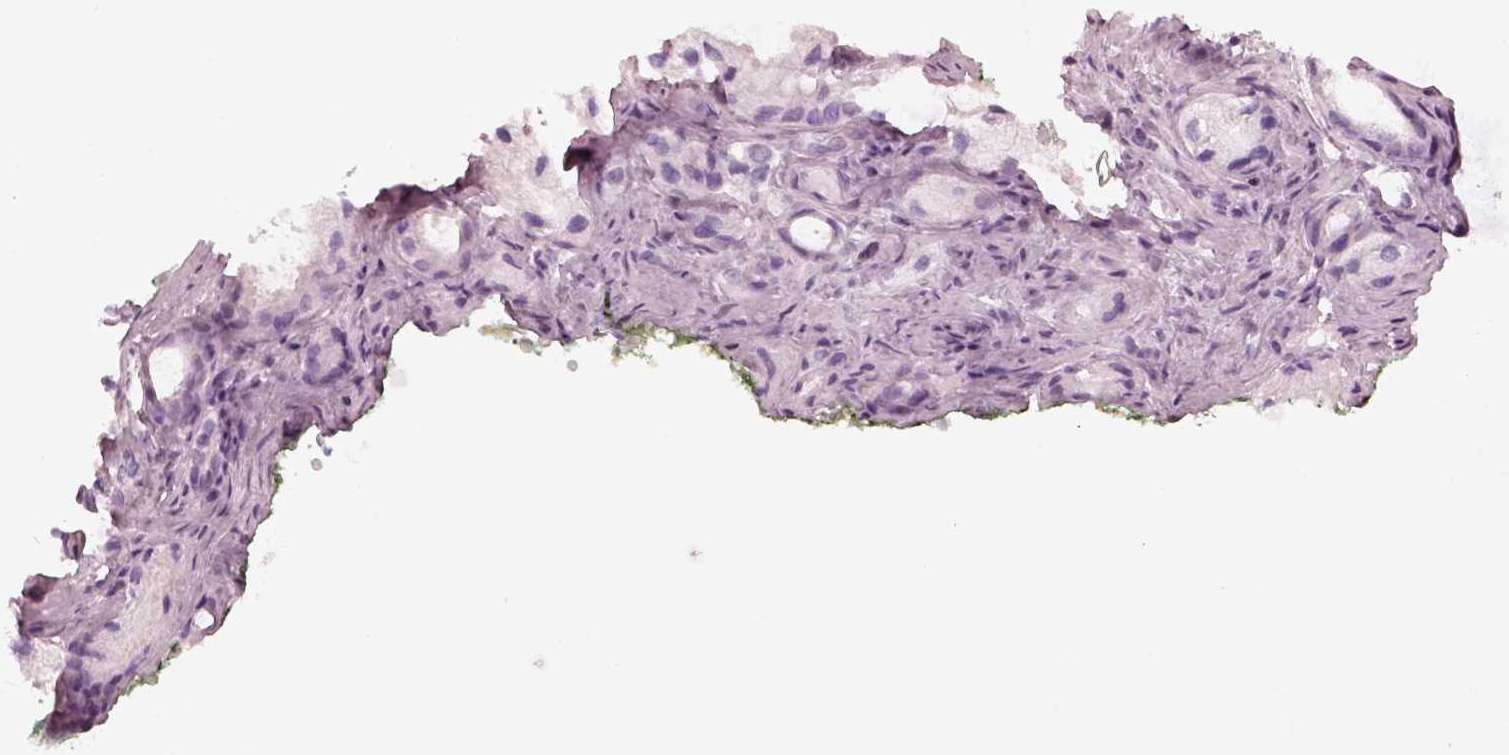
{"staining": {"intensity": "negative", "quantity": "none", "location": "none"}, "tissue": "prostate cancer", "cell_type": "Tumor cells", "image_type": "cancer", "snomed": [{"axis": "morphology", "description": "Adenocarcinoma, Low grade"}, {"axis": "topography", "description": "Prostate"}], "caption": "Protein analysis of adenocarcinoma (low-grade) (prostate) exhibits no significant expression in tumor cells.", "gene": "OPN4", "patient": {"sex": "male", "age": 68}}